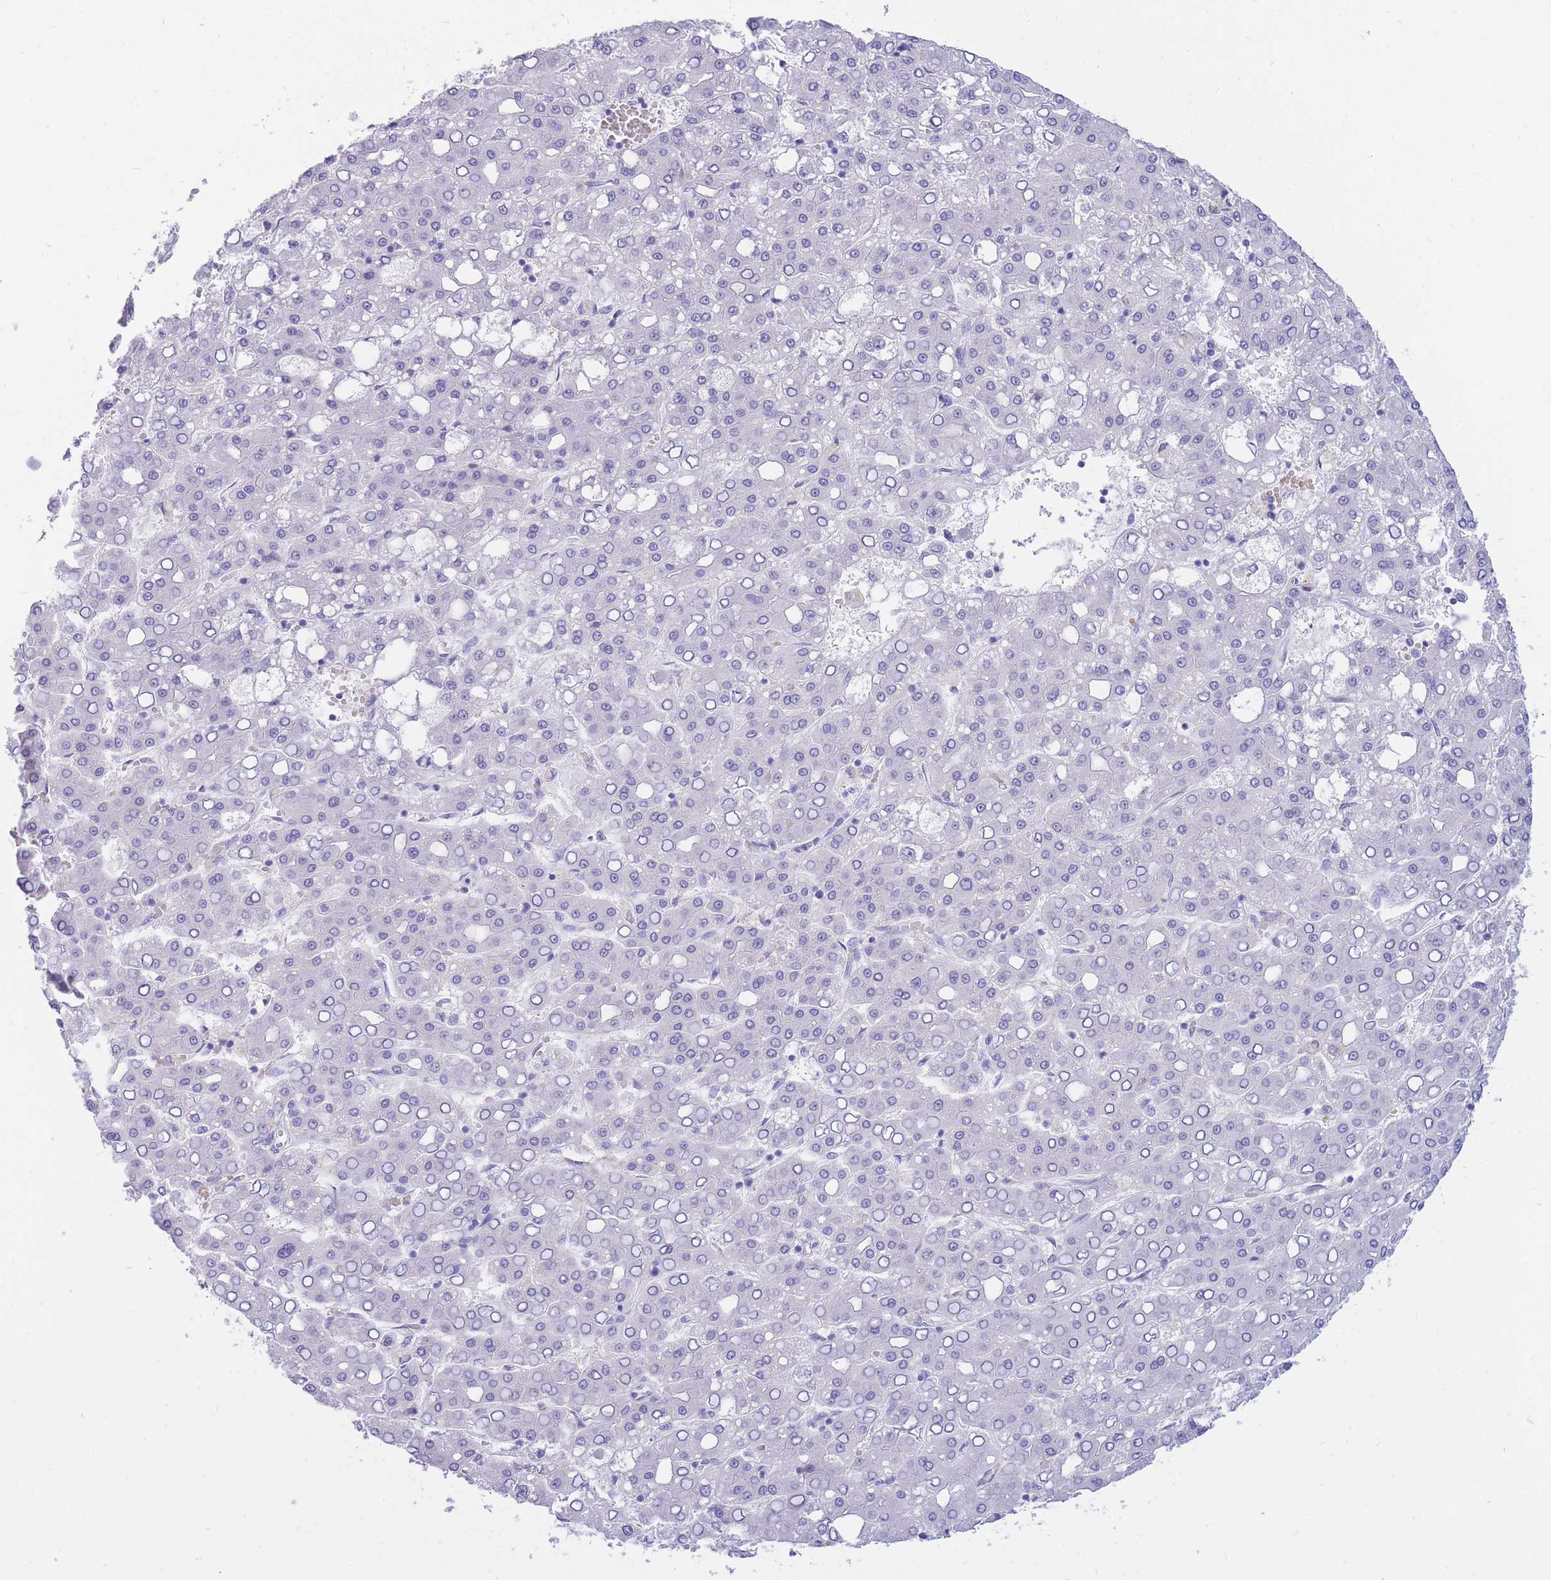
{"staining": {"intensity": "negative", "quantity": "none", "location": "none"}, "tissue": "liver cancer", "cell_type": "Tumor cells", "image_type": "cancer", "snomed": [{"axis": "morphology", "description": "Carcinoma, Hepatocellular, NOS"}, {"axis": "topography", "description": "Liver"}], "caption": "There is no significant expression in tumor cells of hepatocellular carcinoma (liver).", "gene": "SSUH2", "patient": {"sex": "male", "age": 65}}